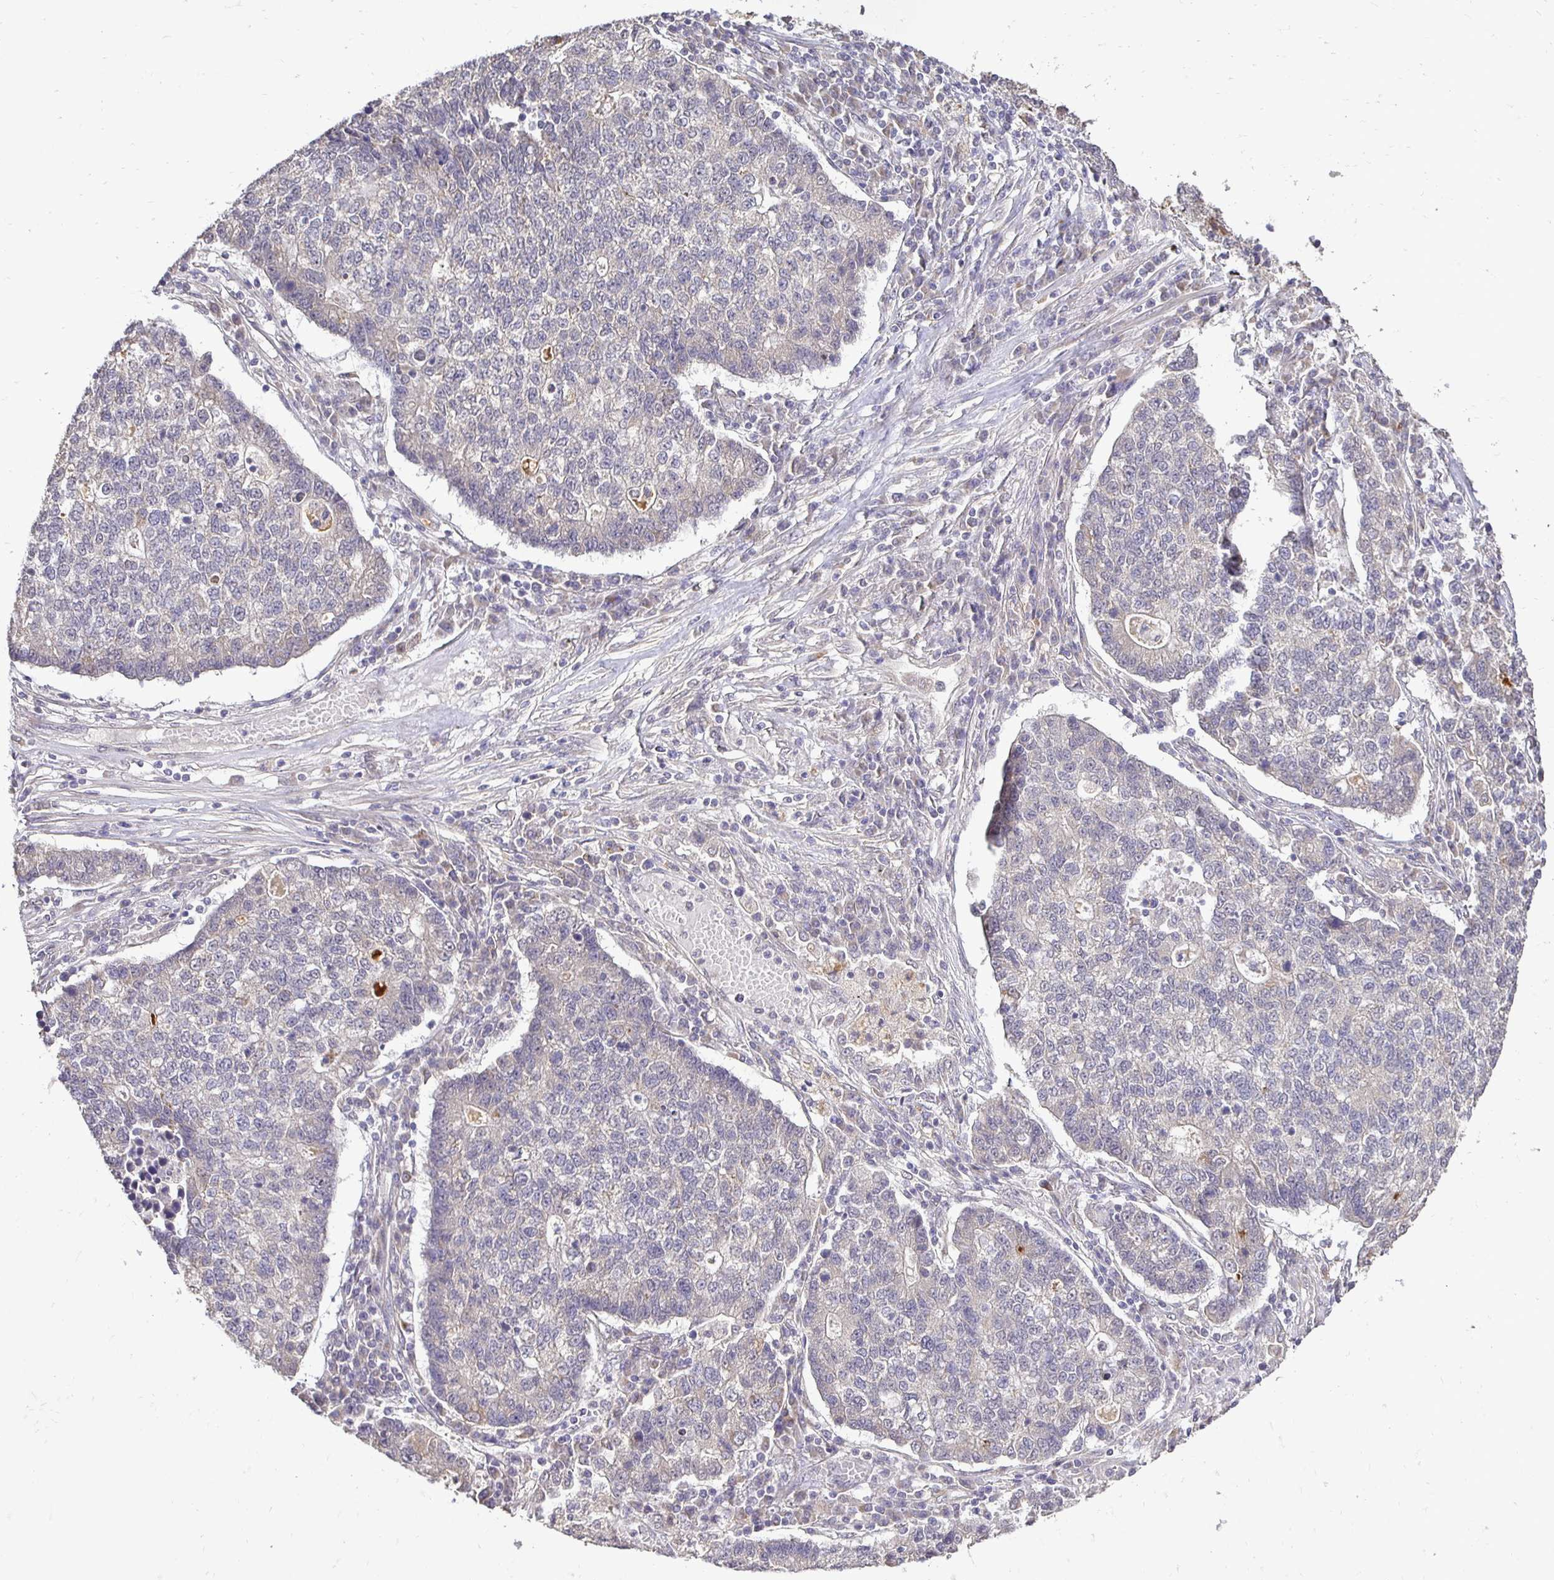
{"staining": {"intensity": "negative", "quantity": "none", "location": "none"}, "tissue": "lung cancer", "cell_type": "Tumor cells", "image_type": "cancer", "snomed": [{"axis": "morphology", "description": "Adenocarcinoma, NOS"}, {"axis": "topography", "description": "Lung"}], "caption": "A micrograph of human adenocarcinoma (lung) is negative for staining in tumor cells.", "gene": "RHEBL1", "patient": {"sex": "male", "age": 57}}